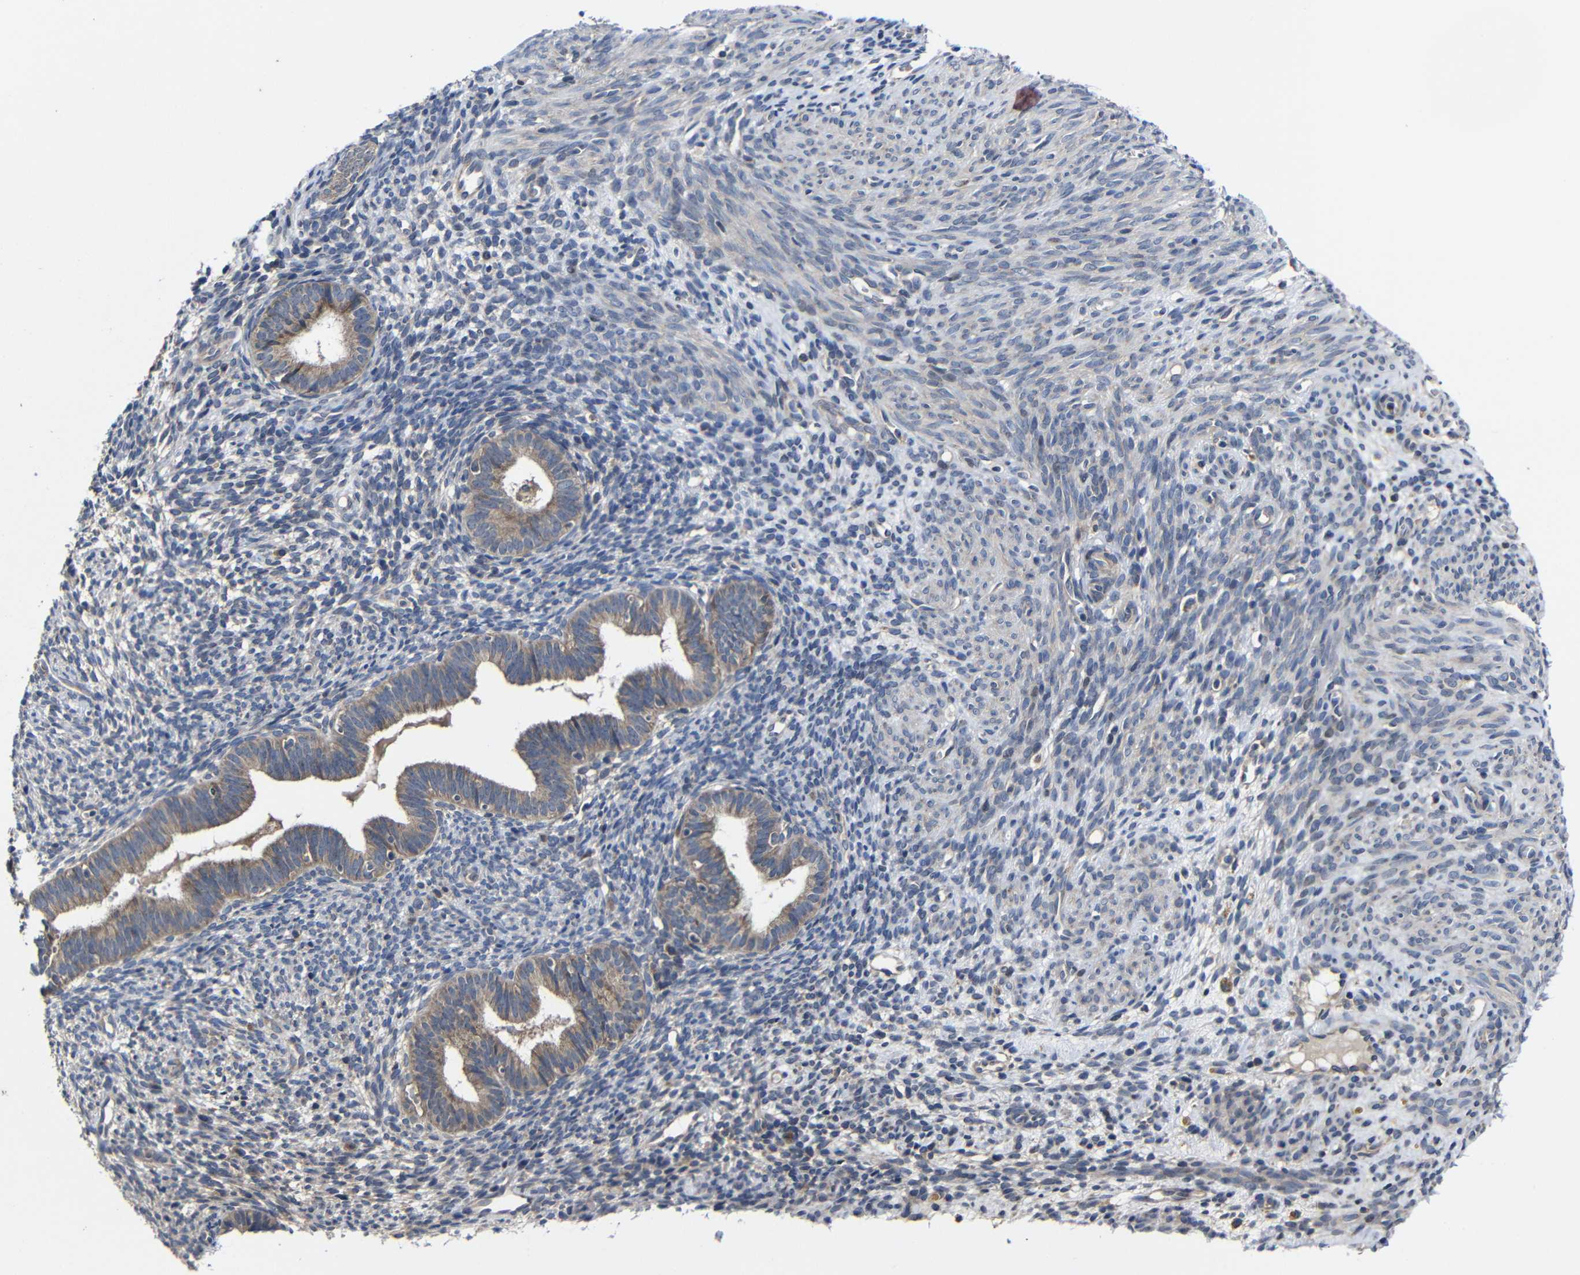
{"staining": {"intensity": "moderate", "quantity": "<25%", "location": "cytoplasmic/membranous"}, "tissue": "endometrium", "cell_type": "Cells in endometrial stroma", "image_type": "normal", "snomed": [{"axis": "morphology", "description": "Normal tissue, NOS"}, {"axis": "morphology", "description": "Adenocarcinoma, NOS"}, {"axis": "topography", "description": "Endometrium"}, {"axis": "topography", "description": "Ovary"}], "caption": "Immunohistochemical staining of benign human endometrium reveals low levels of moderate cytoplasmic/membranous positivity in about <25% of cells in endometrial stroma.", "gene": "LPAR5", "patient": {"sex": "female", "age": 68}}